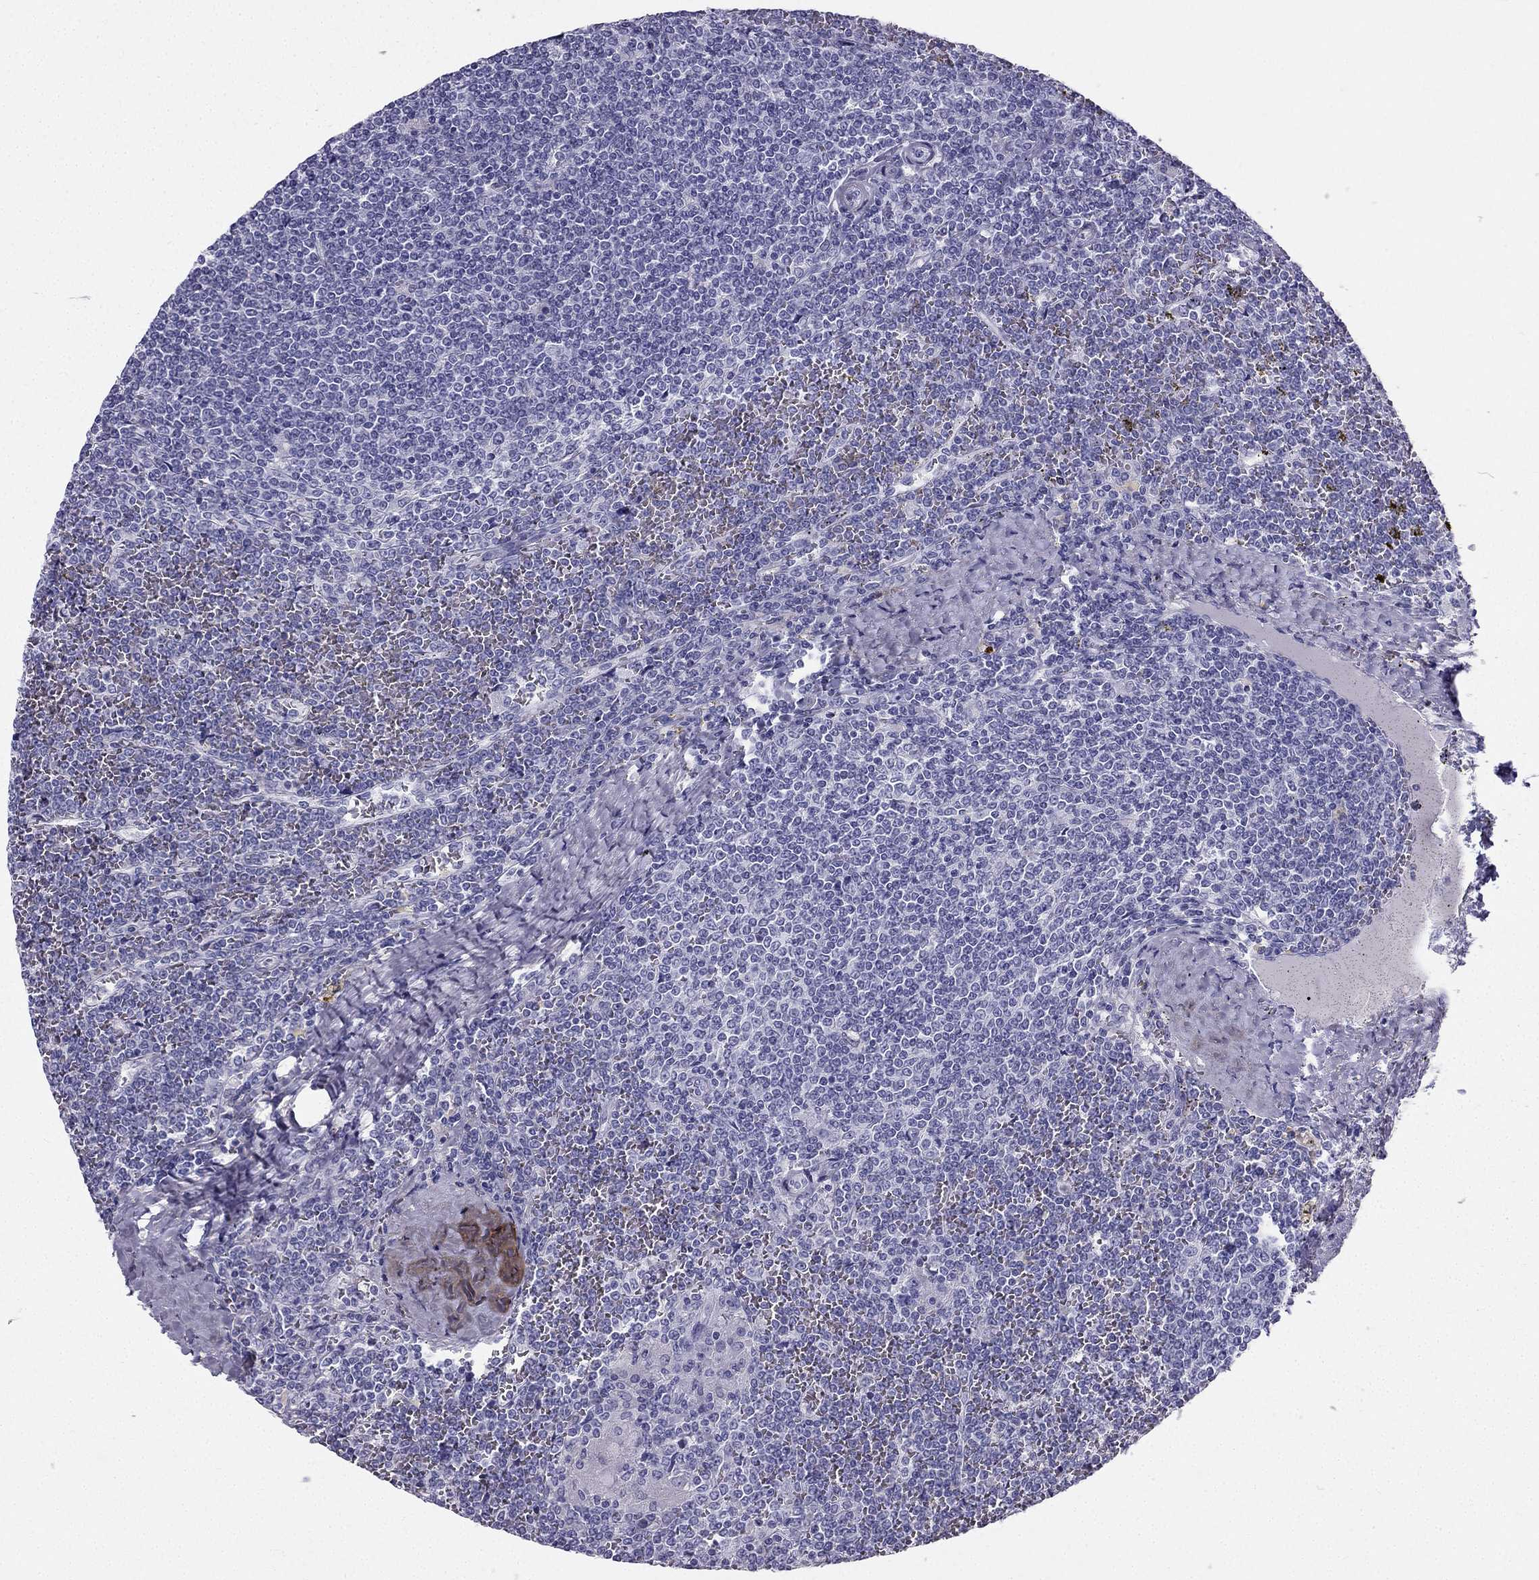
{"staining": {"intensity": "negative", "quantity": "none", "location": "none"}, "tissue": "lymphoma", "cell_type": "Tumor cells", "image_type": "cancer", "snomed": [{"axis": "morphology", "description": "Malignant lymphoma, non-Hodgkin's type, Low grade"}, {"axis": "topography", "description": "Spleen"}], "caption": "Lymphoma was stained to show a protein in brown. There is no significant expression in tumor cells.", "gene": "TFF3", "patient": {"sex": "female", "age": 19}}